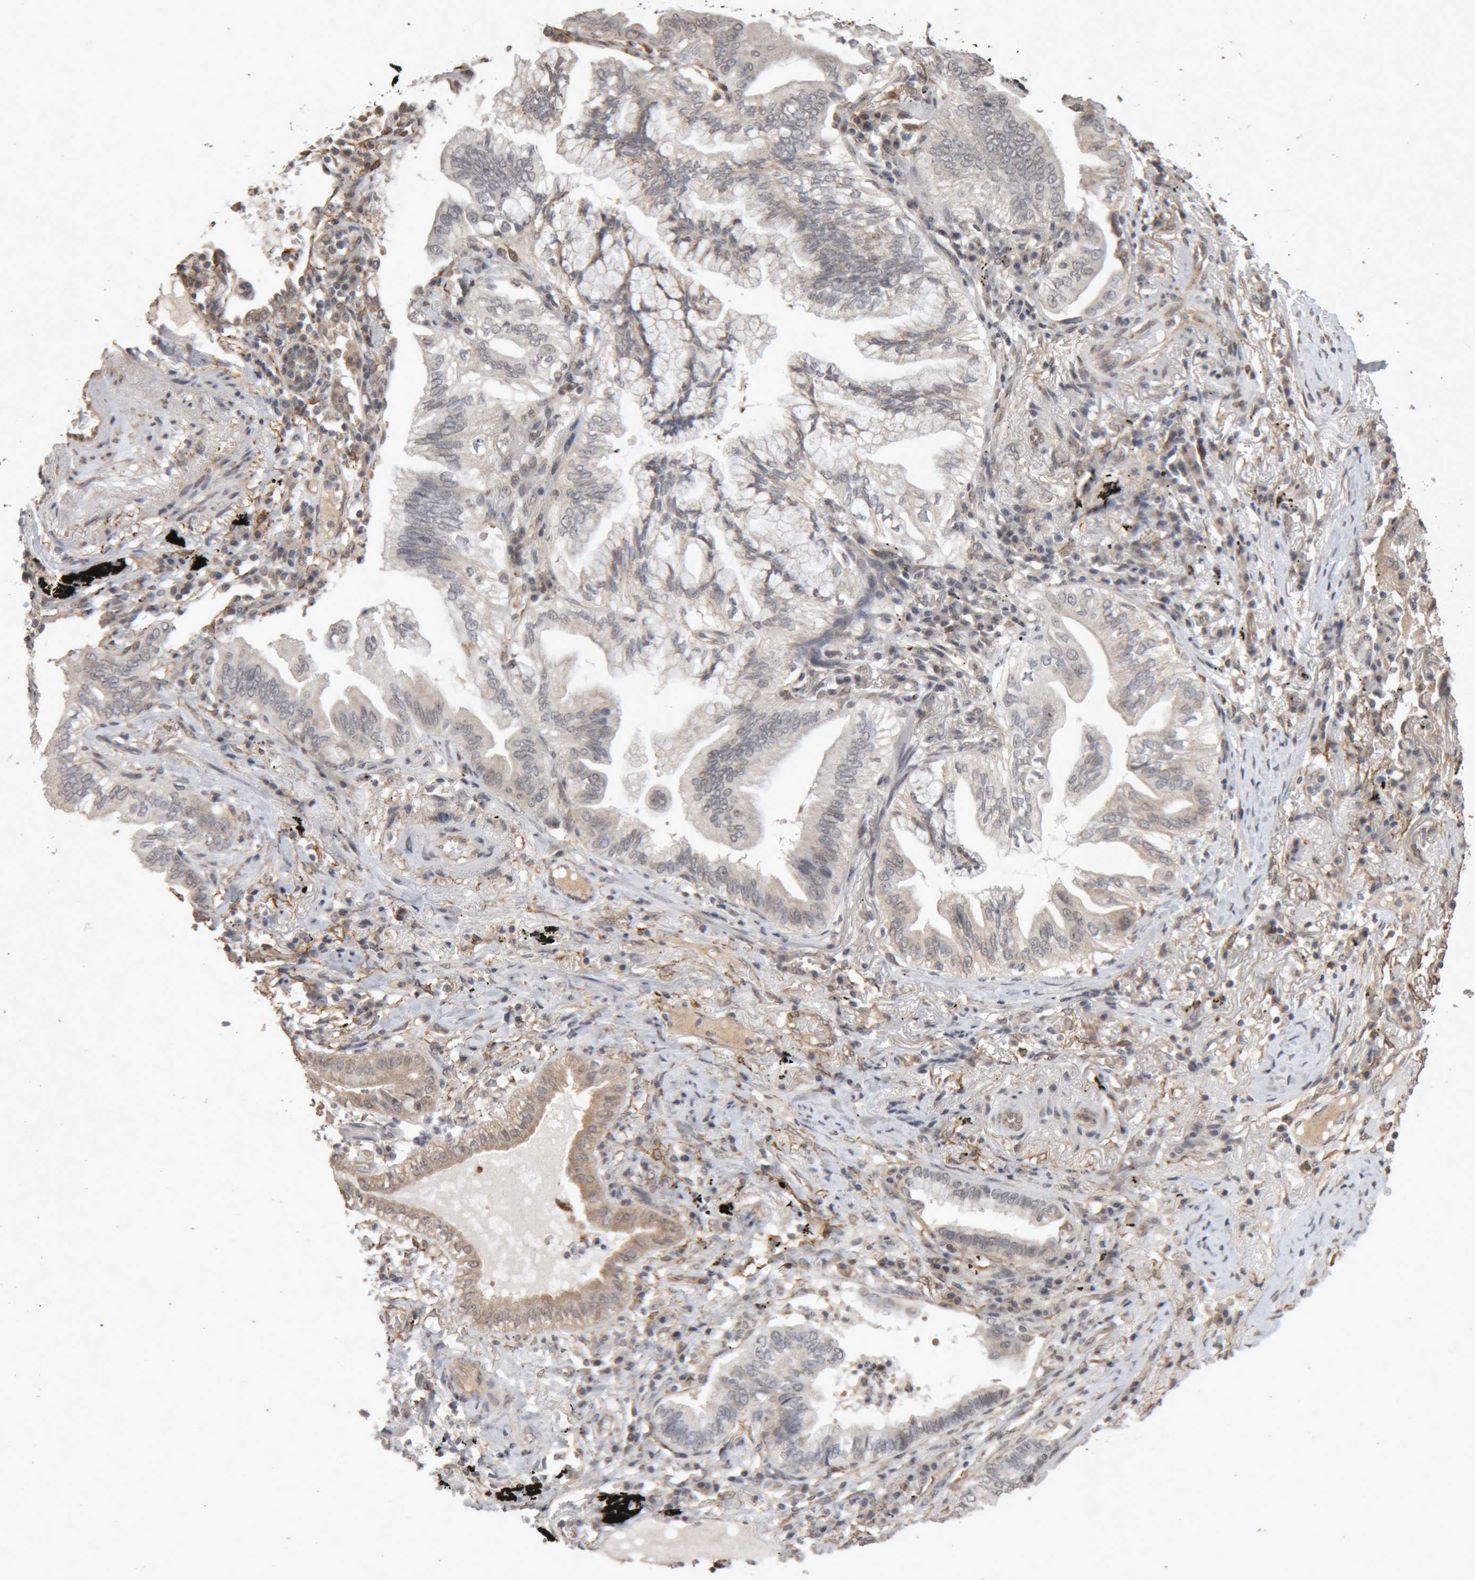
{"staining": {"intensity": "weak", "quantity": "25%-75%", "location": "cytoplasmic/membranous"}, "tissue": "lung cancer", "cell_type": "Tumor cells", "image_type": "cancer", "snomed": [{"axis": "morphology", "description": "Adenocarcinoma, NOS"}, {"axis": "topography", "description": "Lung"}], "caption": "An immunohistochemistry (IHC) micrograph of neoplastic tissue is shown. Protein staining in brown shows weak cytoplasmic/membranous positivity in lung cancer (adenocarcinoma) within tumor cells.", "gene": "MEP1A", "patient": {"sex": "female", "age": 70}}